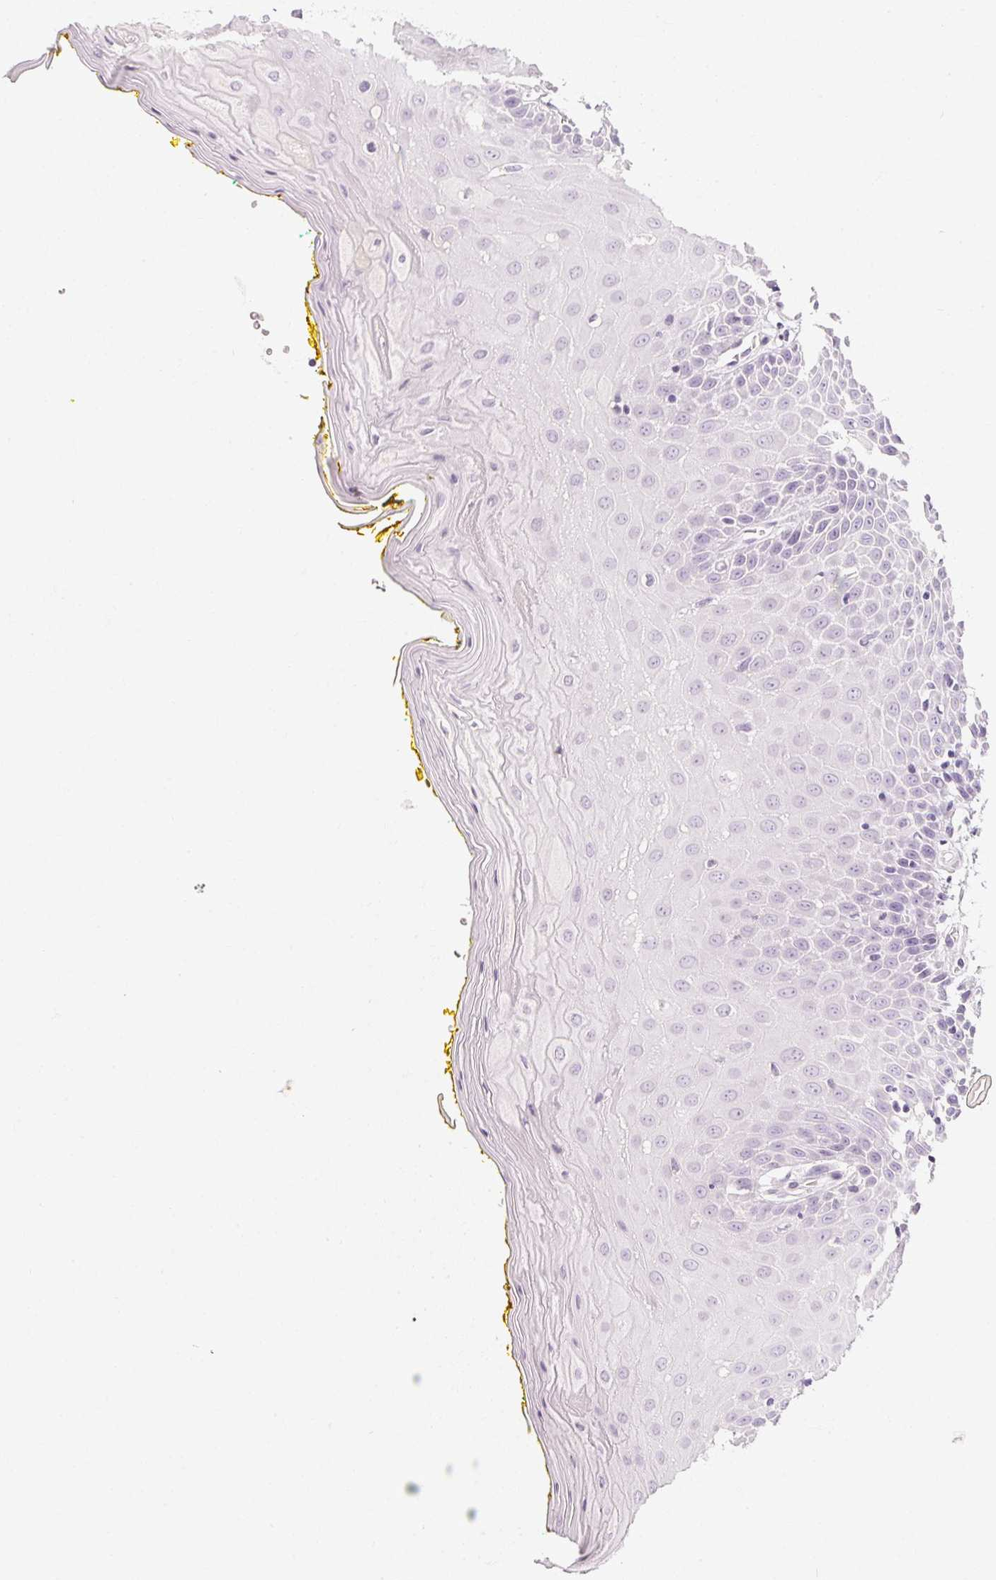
{"staining": {"intensity": "negative", "quantity": "none", "location": "none"}, "tissue": "oral mucosa", "cell_type": "Squamous epithelial cells", "image_type": "normal", "snomed": [{"axis": "morphology", "description": "Normal tissue, NOS"}, {"axis": "morphology", "description": "Squamous cell carcinoma, NOS"}, {"axis": "topography", "description": "Oral tissue"}, {"axis": "topography", "description": "Head-Neck"}], "caption": "A photomicrograph of oral mucosa stained for a protein demonstrates no brown staining in squamous epithelial cells. (Stains: DAB IHC with hematoxylin counter stain, Microscopy: brightfield microscopy at high magnification).", "gene": "TMEM72", "patient": {"sex": "female", "age": 70}}